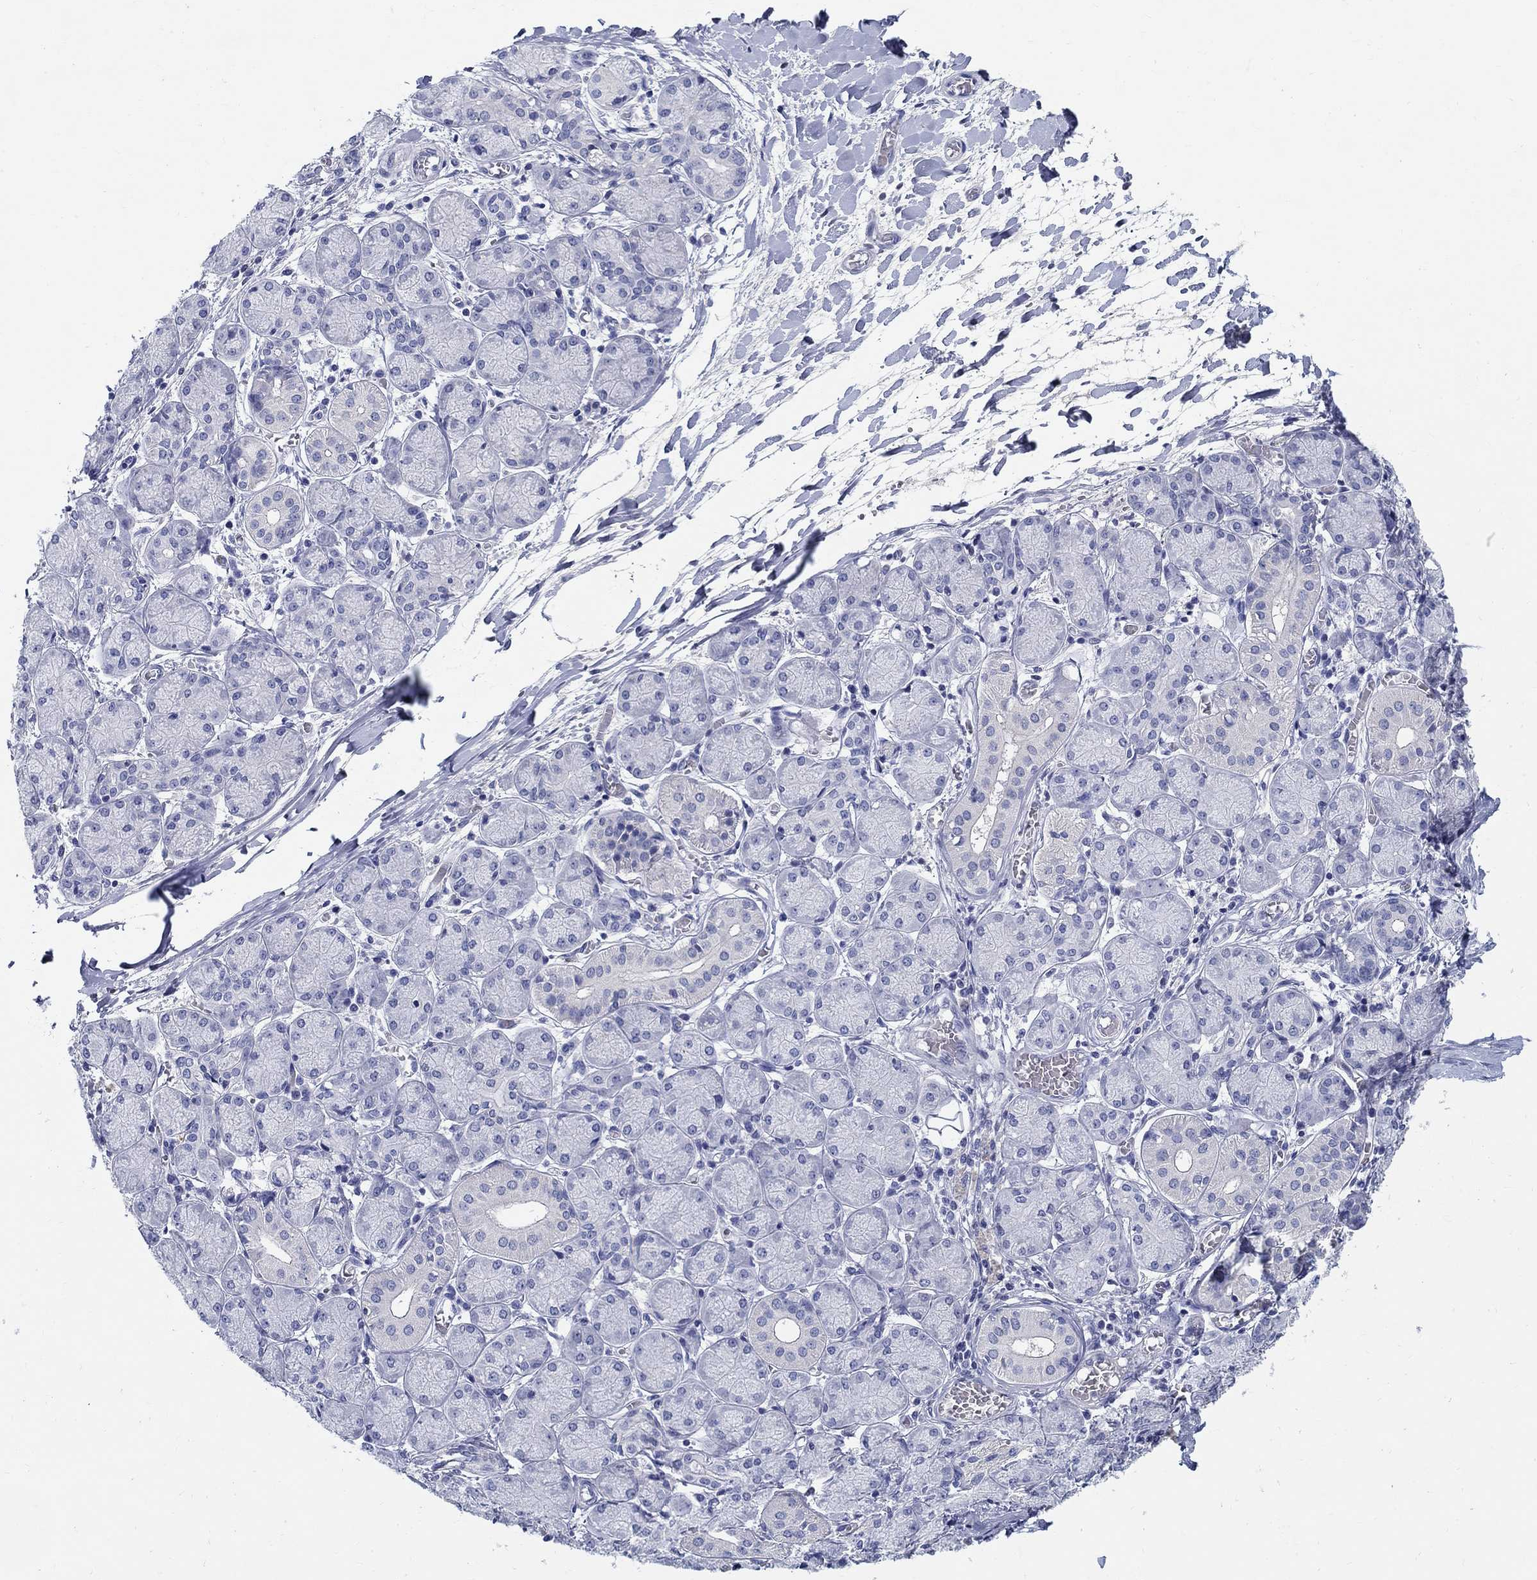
{"staining": {"intensity": "negative", "quantity": "none", "location": "none"}, "tissue": "salivary gland", "cell_type": "Glandular cells", "image_type": "normal", "snomed": [{"axis": "morphology", "description": "Normal tissue, NOS"}, {"axis": "topography", "description": "Salivary gland"}, {"axis": "topography", "description": "Peripheral nerve tissue"}], "caption": "DAB immunohistochemical staining of benign salivary gland displays no significant staining in glandular cells.", "gene": "CRYGA", "patient": {"sex": "female", "age": 24}}